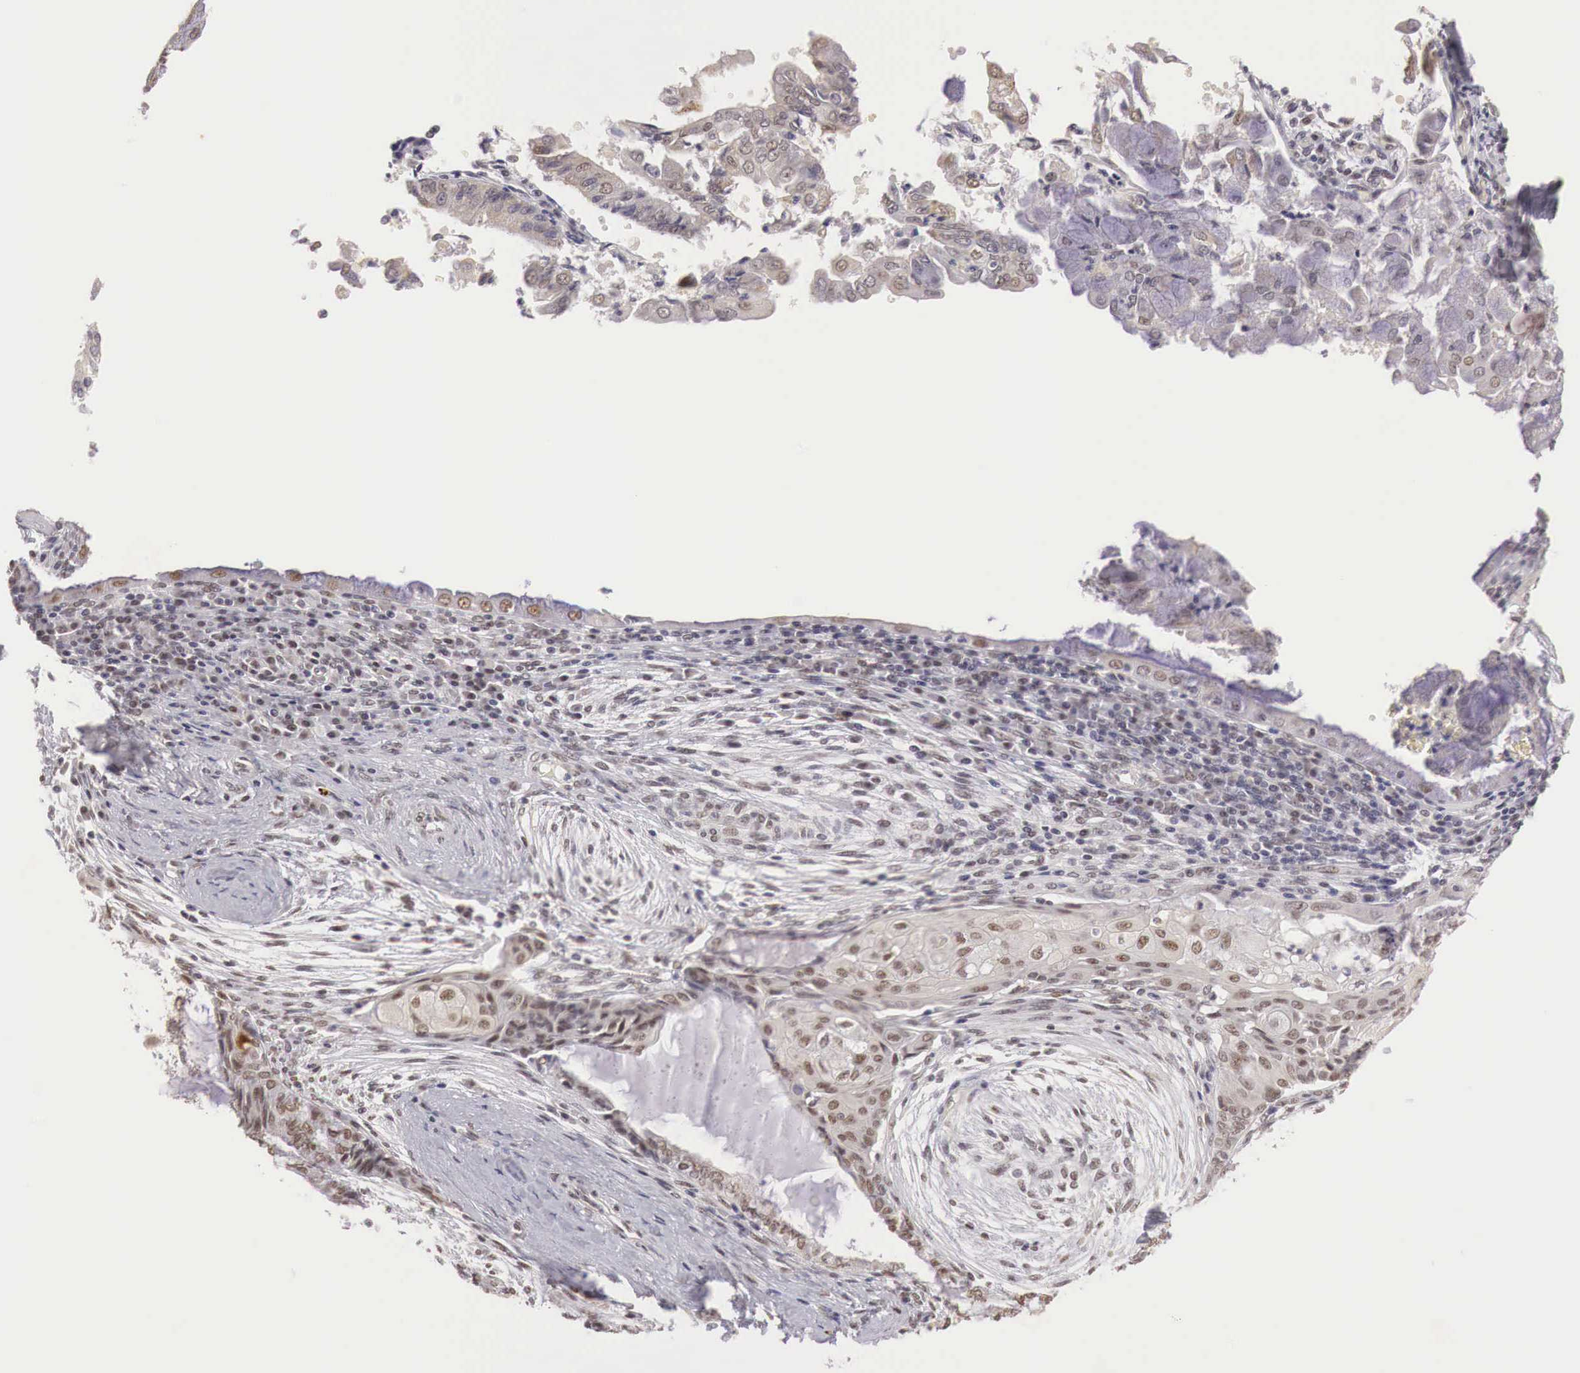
{"staining": {"intensity": "weak", "quantity": "25%-75%", "location": "cytoplasmic/membranous,nuclear"}, "tissue": "endometrial cancer", "cell_type": "Tumor cells", "image_type": "cancer", "snomed": [{"axis": "morphology", "description": "Adenocarcinoma, NOS"}, {"axis": "topography", "description": "Endometrium"}], "caption": "About 25%-75% of tumor cells in endometrial cancer demonstrate weak cytoplasmic/membranous and nuclear protein staining as visualized by brown immunohistochemical staining.", "gene": "GPKOW", "patient": {"sex": "female", "age": 79}}